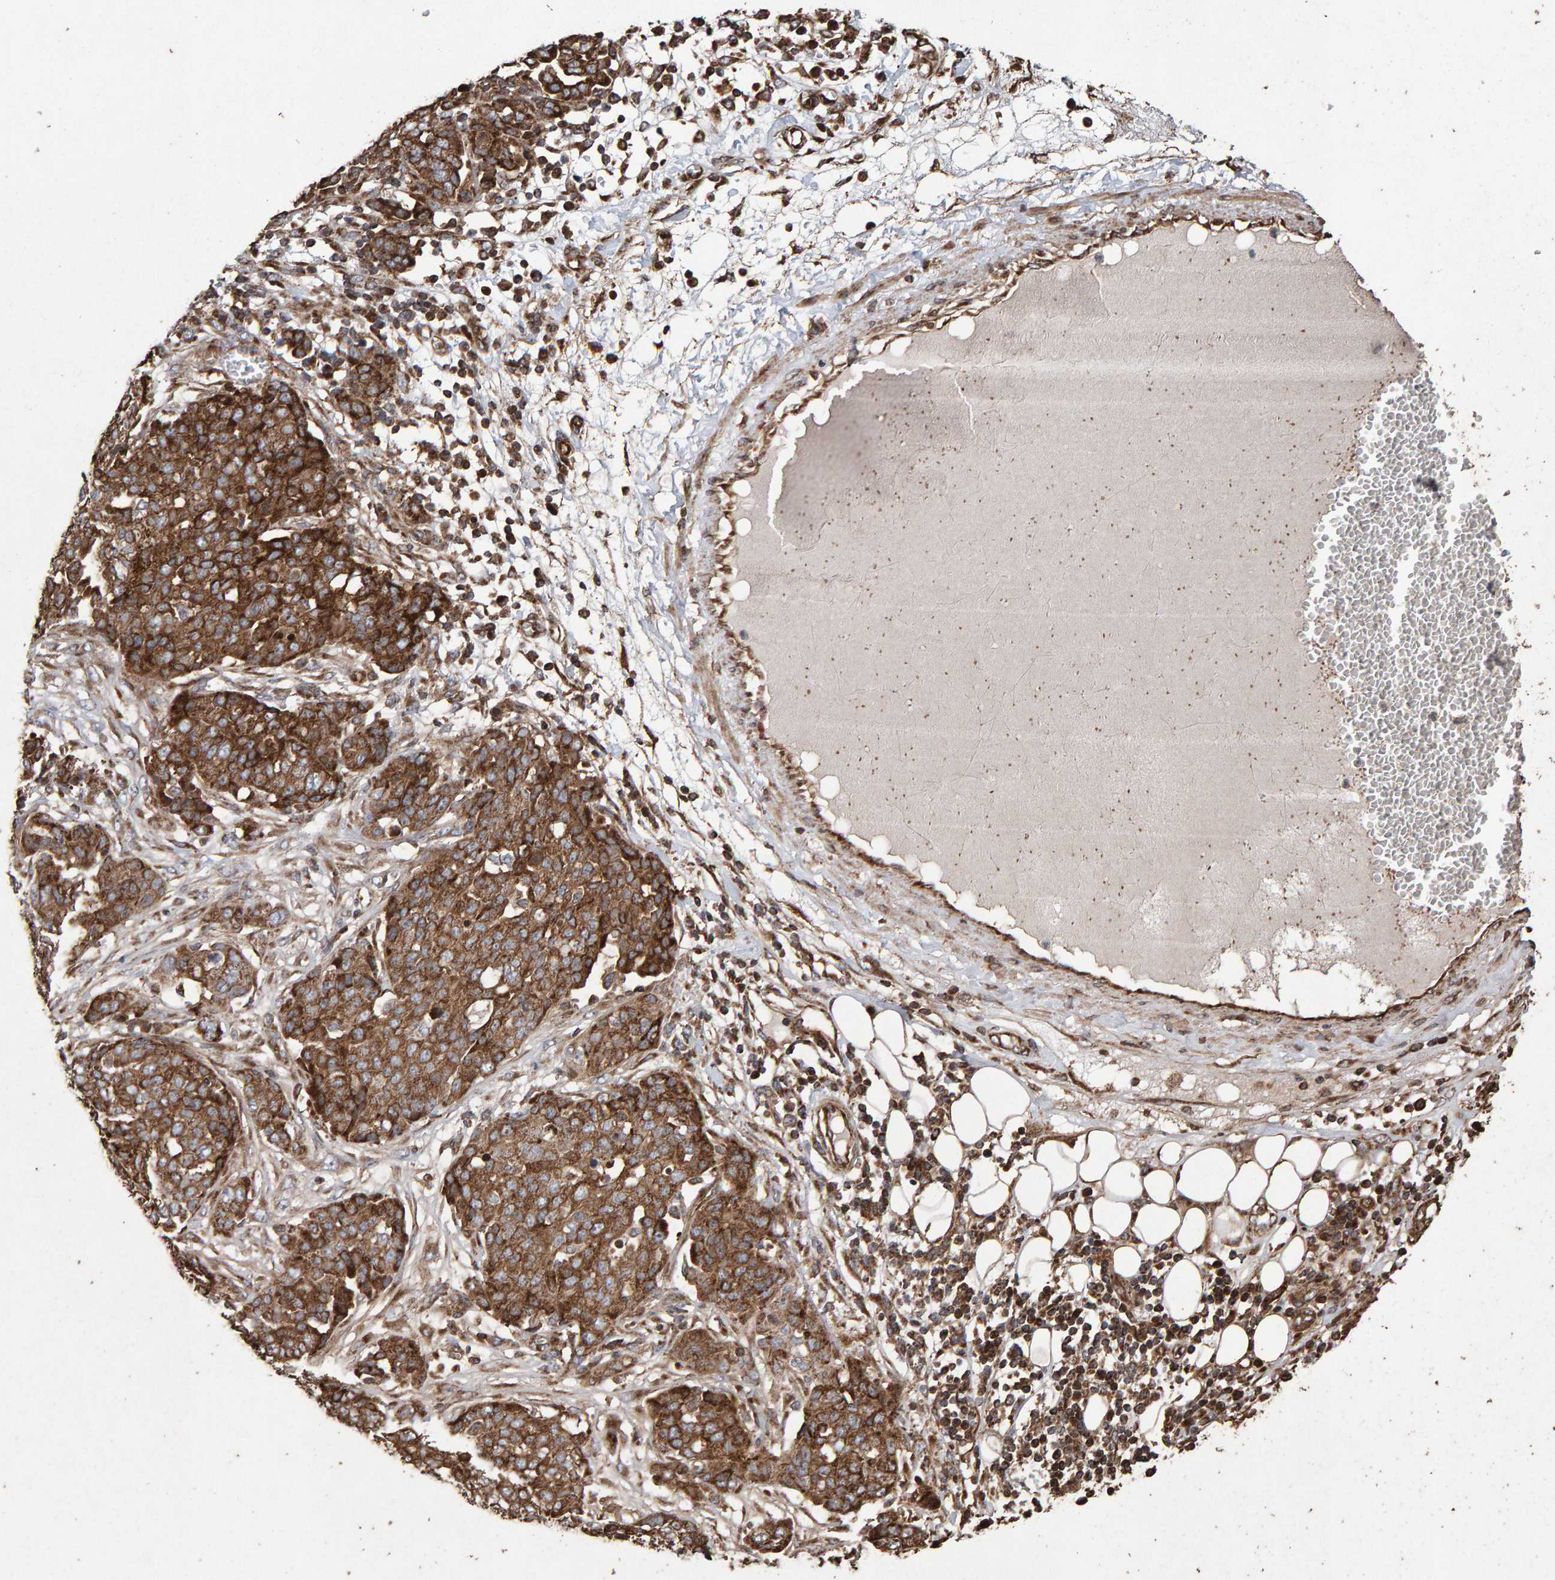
{"staining": {"intensity": "strong", "quantity": ">75%", "location": "cytoplasmic/membranous"}, "tissue": "ovarian cancer", "cell_type": "Tumor cells", "image_type": "cancer", "snomed": [{"axis": "morphology", "description": "Cystadenocarcinoma, serous, NOS"}, {"axis": "topography", "description": "Soft tissue"}, {"axis": "topography", "description": "Ovary"}], "caption": "Human ovarian cancer (serous cystadenocarcinoma) stained for a protein (brown) shows strong cytoplasmic/membranous positive staining in about >75% of tumor cells.", "gene": "OSBP2", "patient": {"sex": "female", "age": 57}}